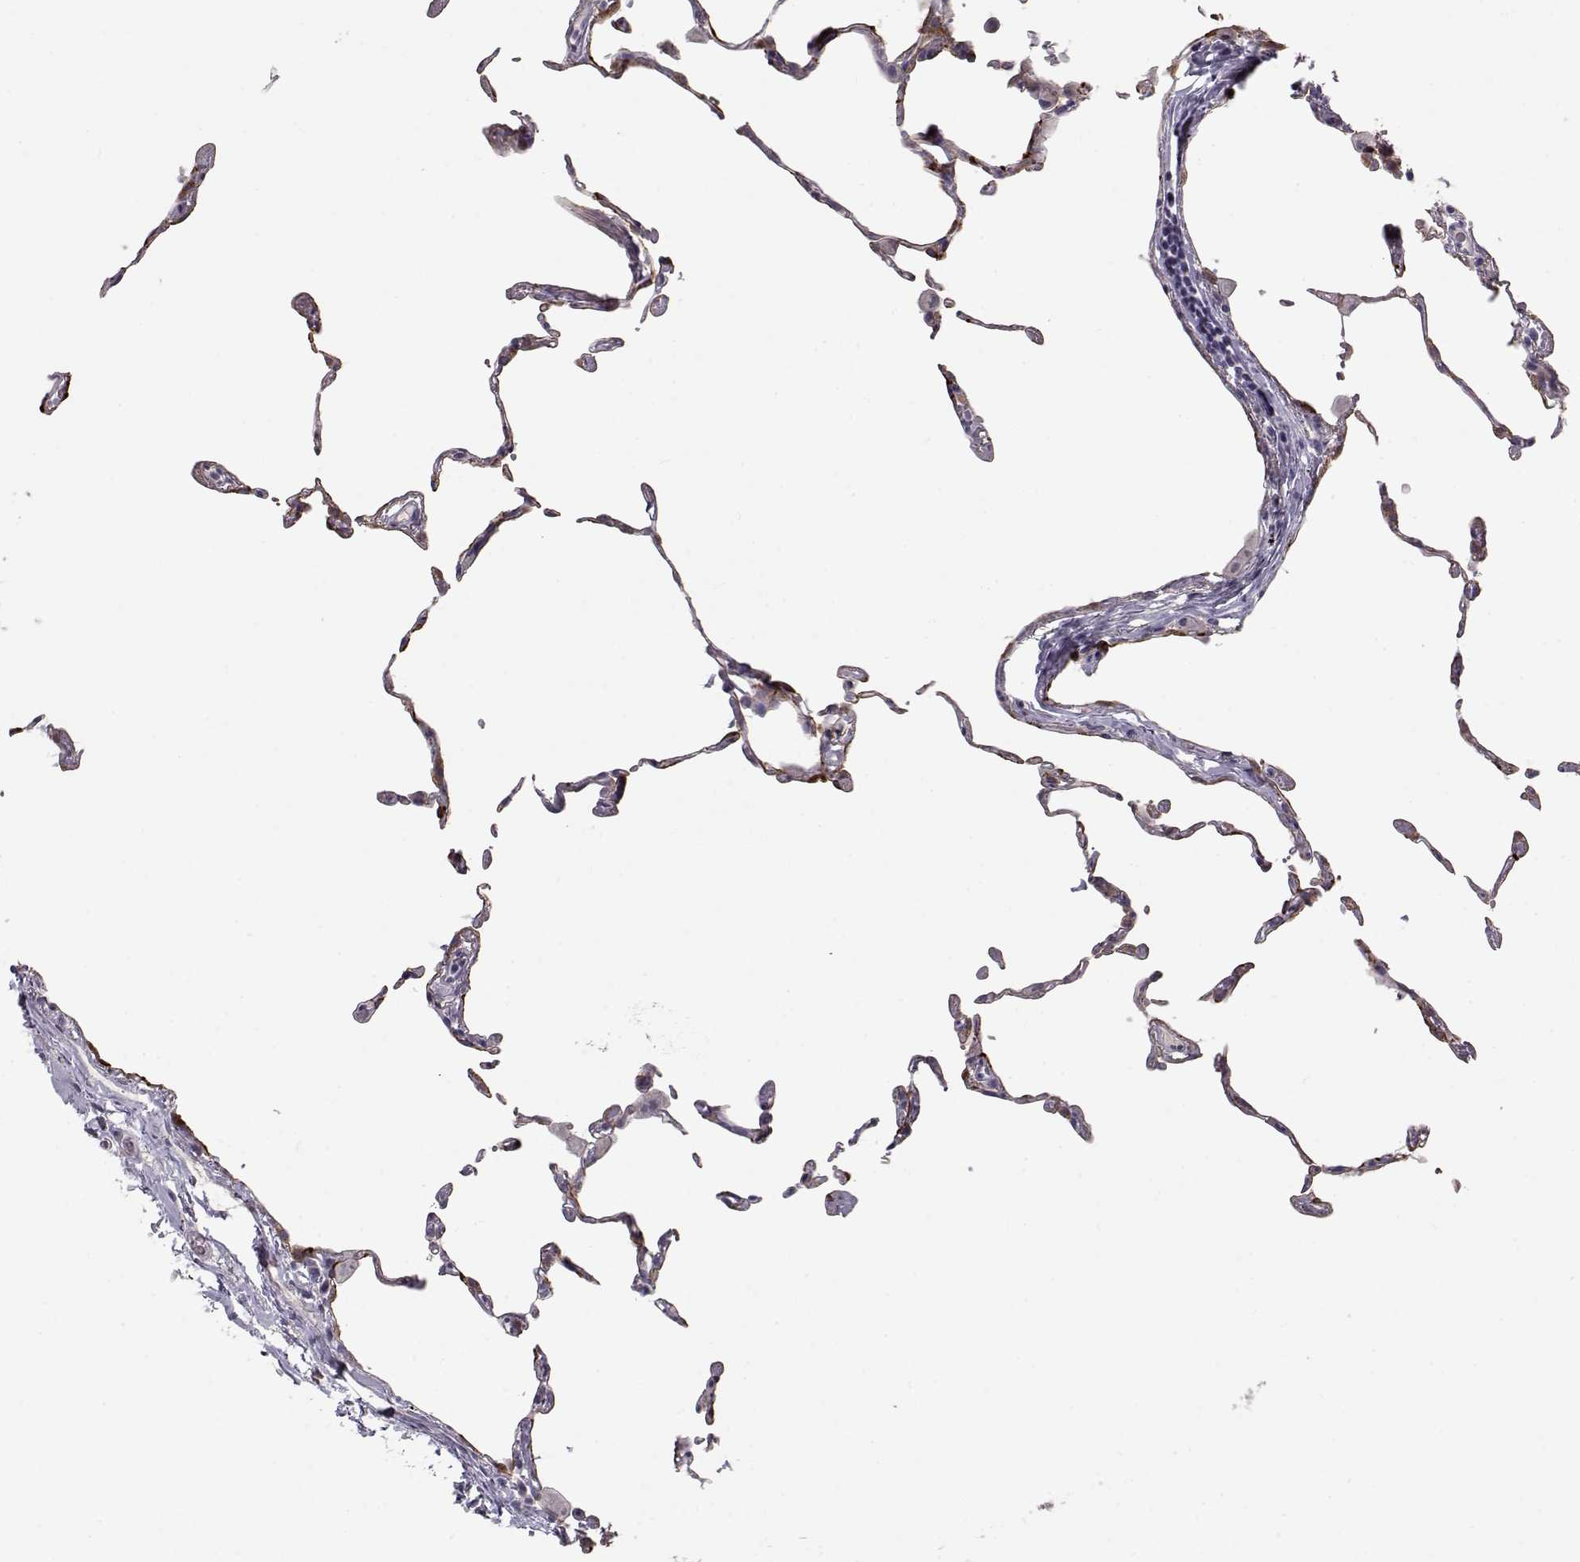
{"staining": {"intensity": "negative", "quantity": "none", "location": "none"}, "tissue": "lung", "cell_type": "Alveolar cells", "image_type": "normal", "snomed": [{"axis": "morphology", "description": "Normal tissue, NOS"}, {"axis": "topography", "description": "Lung"}], "caption": "Histopathology image shows no protein expression in alveolar cells of normal lung. The staining is performed using DAB (3,3'-diaminobenzidine) brown chromogen with nuclei counter-stained in using hematoxylin.", "gene": "LAMB3", "patient": {"sex": "female", "age": 57}}